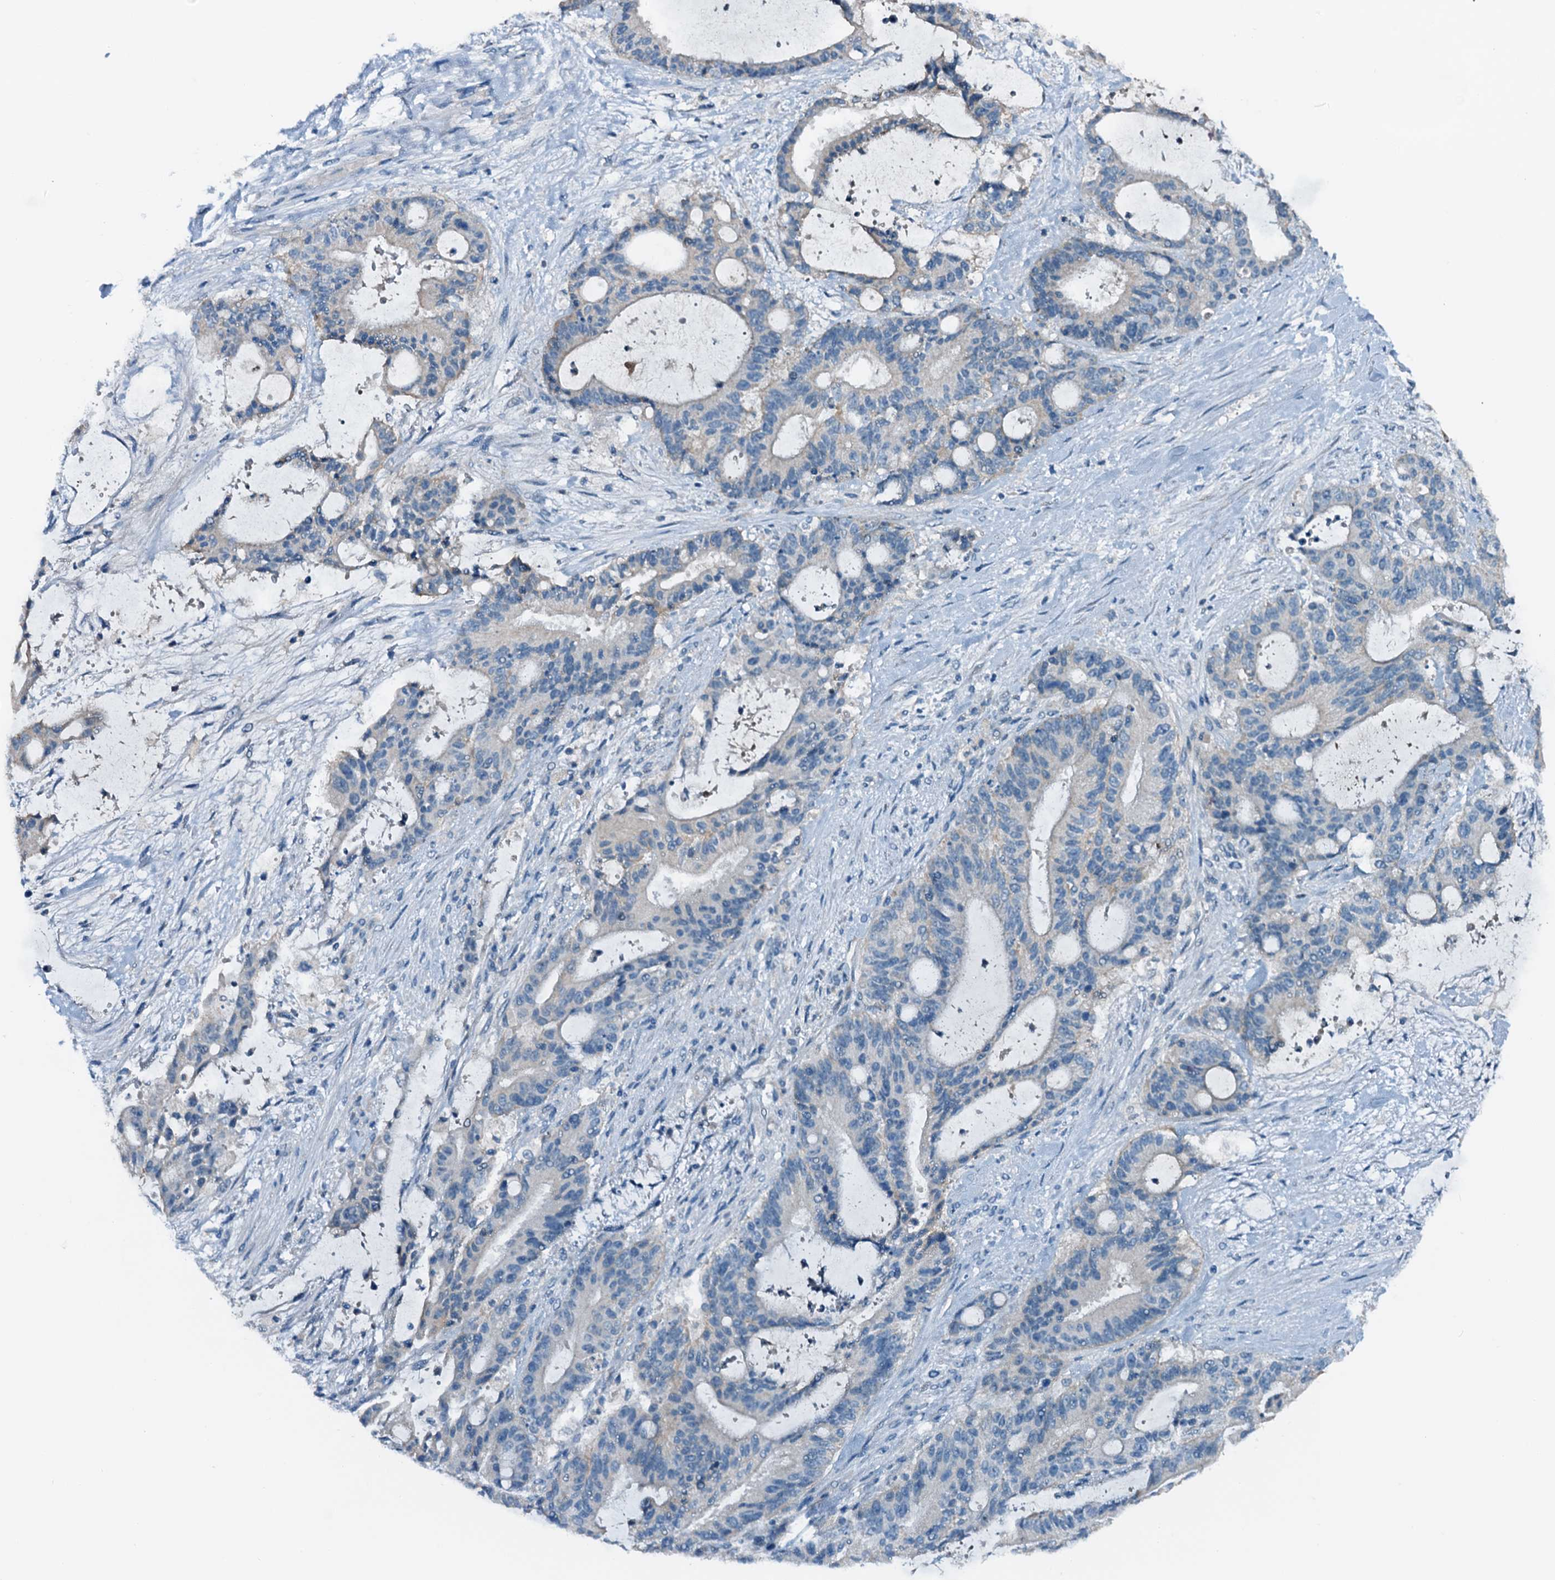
{"staining": {"intensity": "negative", "quantity": "none", "location": "none"}, "tissue": "liver cancer", "cell_type": "Tumor cells", "image_type": "cancer", "snomed": [{"axis": "morphology", "description": "Normal tissue, NOS"}, {"axis": "morphology", "description": "Cholangiocarcinoma"}, {"axis": "topography", "description": "Liver"}, {"axis": "topography", "description": "Peripheral nerve tissue"}], "caption": "A high-resolution photomicrograph shows IHC staining of liver cancer, which exhibits no significant expression in tumor cells.", "gene": "ZNF606", "patient": {"sex": "female", "age": 73}}